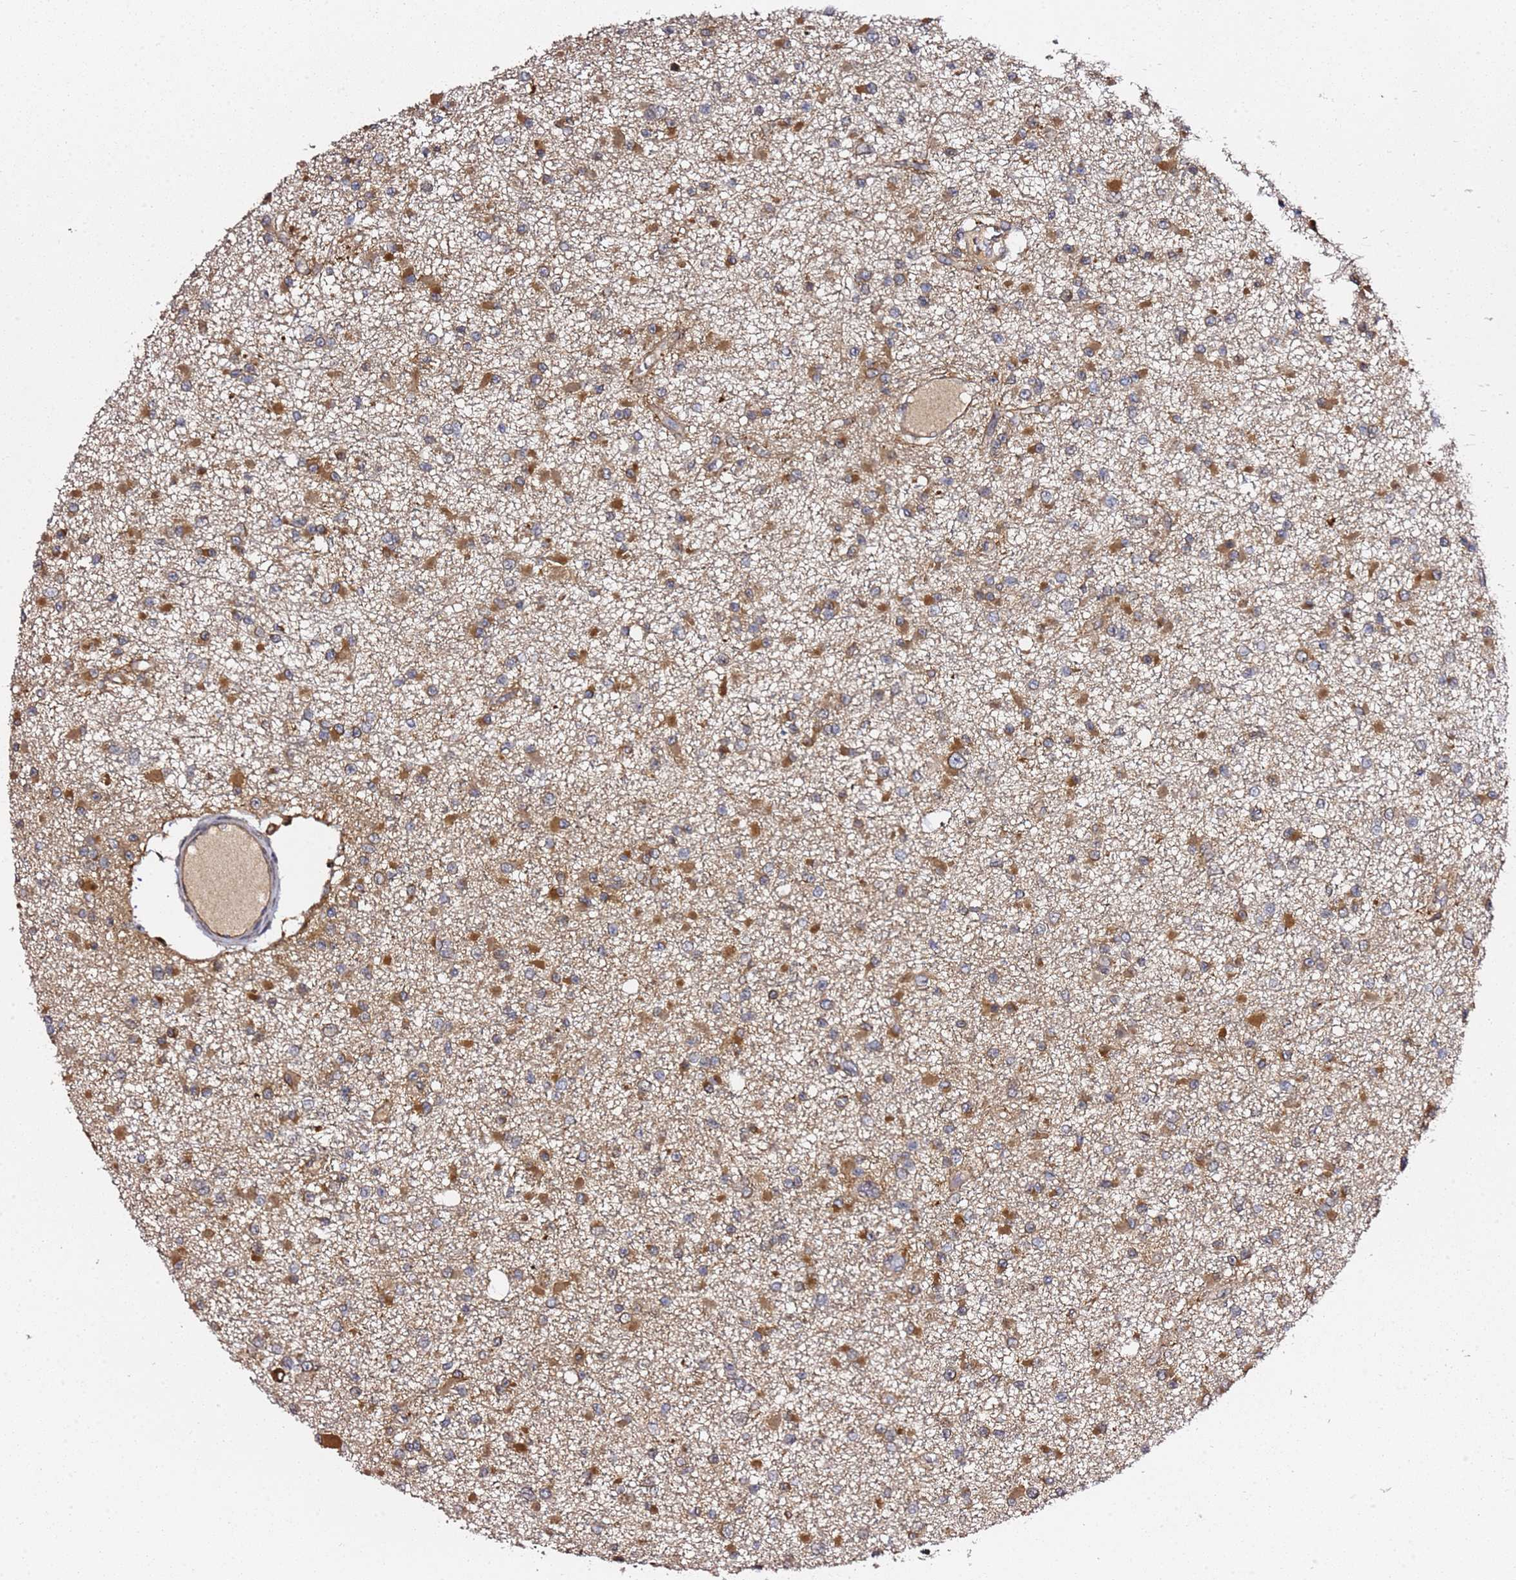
{"staining": {"intensity": "strong", "quantity": "25%-75%", "location": "cytoplasmic/membranous"}, "tissue": "glioma", "cell_type": "Tumor cells", "image_type": "cancer", "snomed": [{"axis": "morphology", "description": "Glioma, malignant, Low grade"}, {"axis": "topography", "description": "Brain"}], "caption": "DAB immunohistochemical staining of human malignant glioma (low-grade) shows strong cytoplasmic/membranous protein positivity in approximately 25%-75% of tumor cells.", "gene": "PRKAB2", "patient": {"sex": "female", "age": 22}}